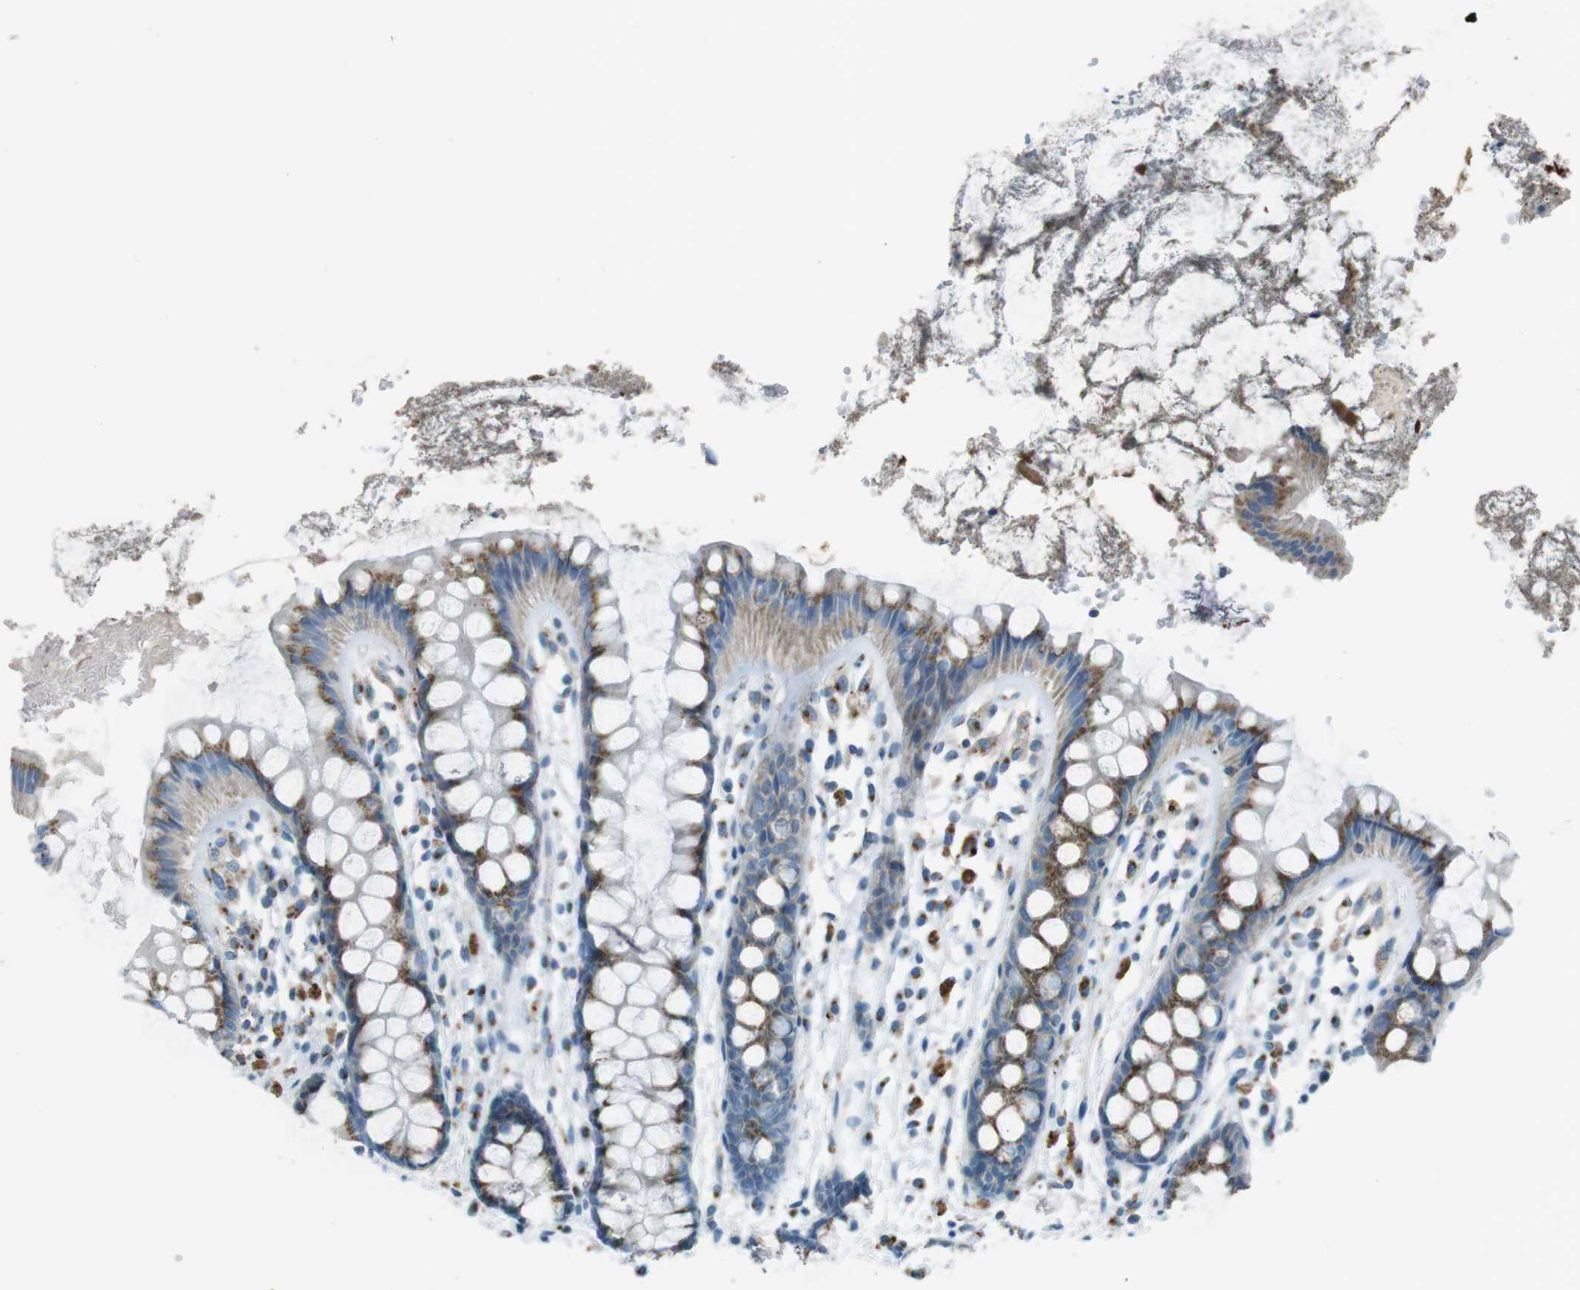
{"staining": {"intensity": "moderate", "quantity": ">75%", "location": "cytoplasmic/membranous"}, "tissue": "rectum", "cell_type": "Glandular cells", "image_type": "normal", "snomed": [{"axis": "morphology", "description": "Normal tissue, NOS"}, {"axis": "topography", "description": "Rectum"}], "caption": "DAB (3,3'-diaminobenzidine) immunohistochemical staining of benign rectum shows moderate cytoplasmic/membranous protein positivity in approximately >75% of glandular cells. The staining is performed using DAB brown chromogen to label protein expression. The nuclei are counter-stained blue using hematoxylin.", "gene": "TXNDC15", "patient": {"sex": "female", "age": 66}}